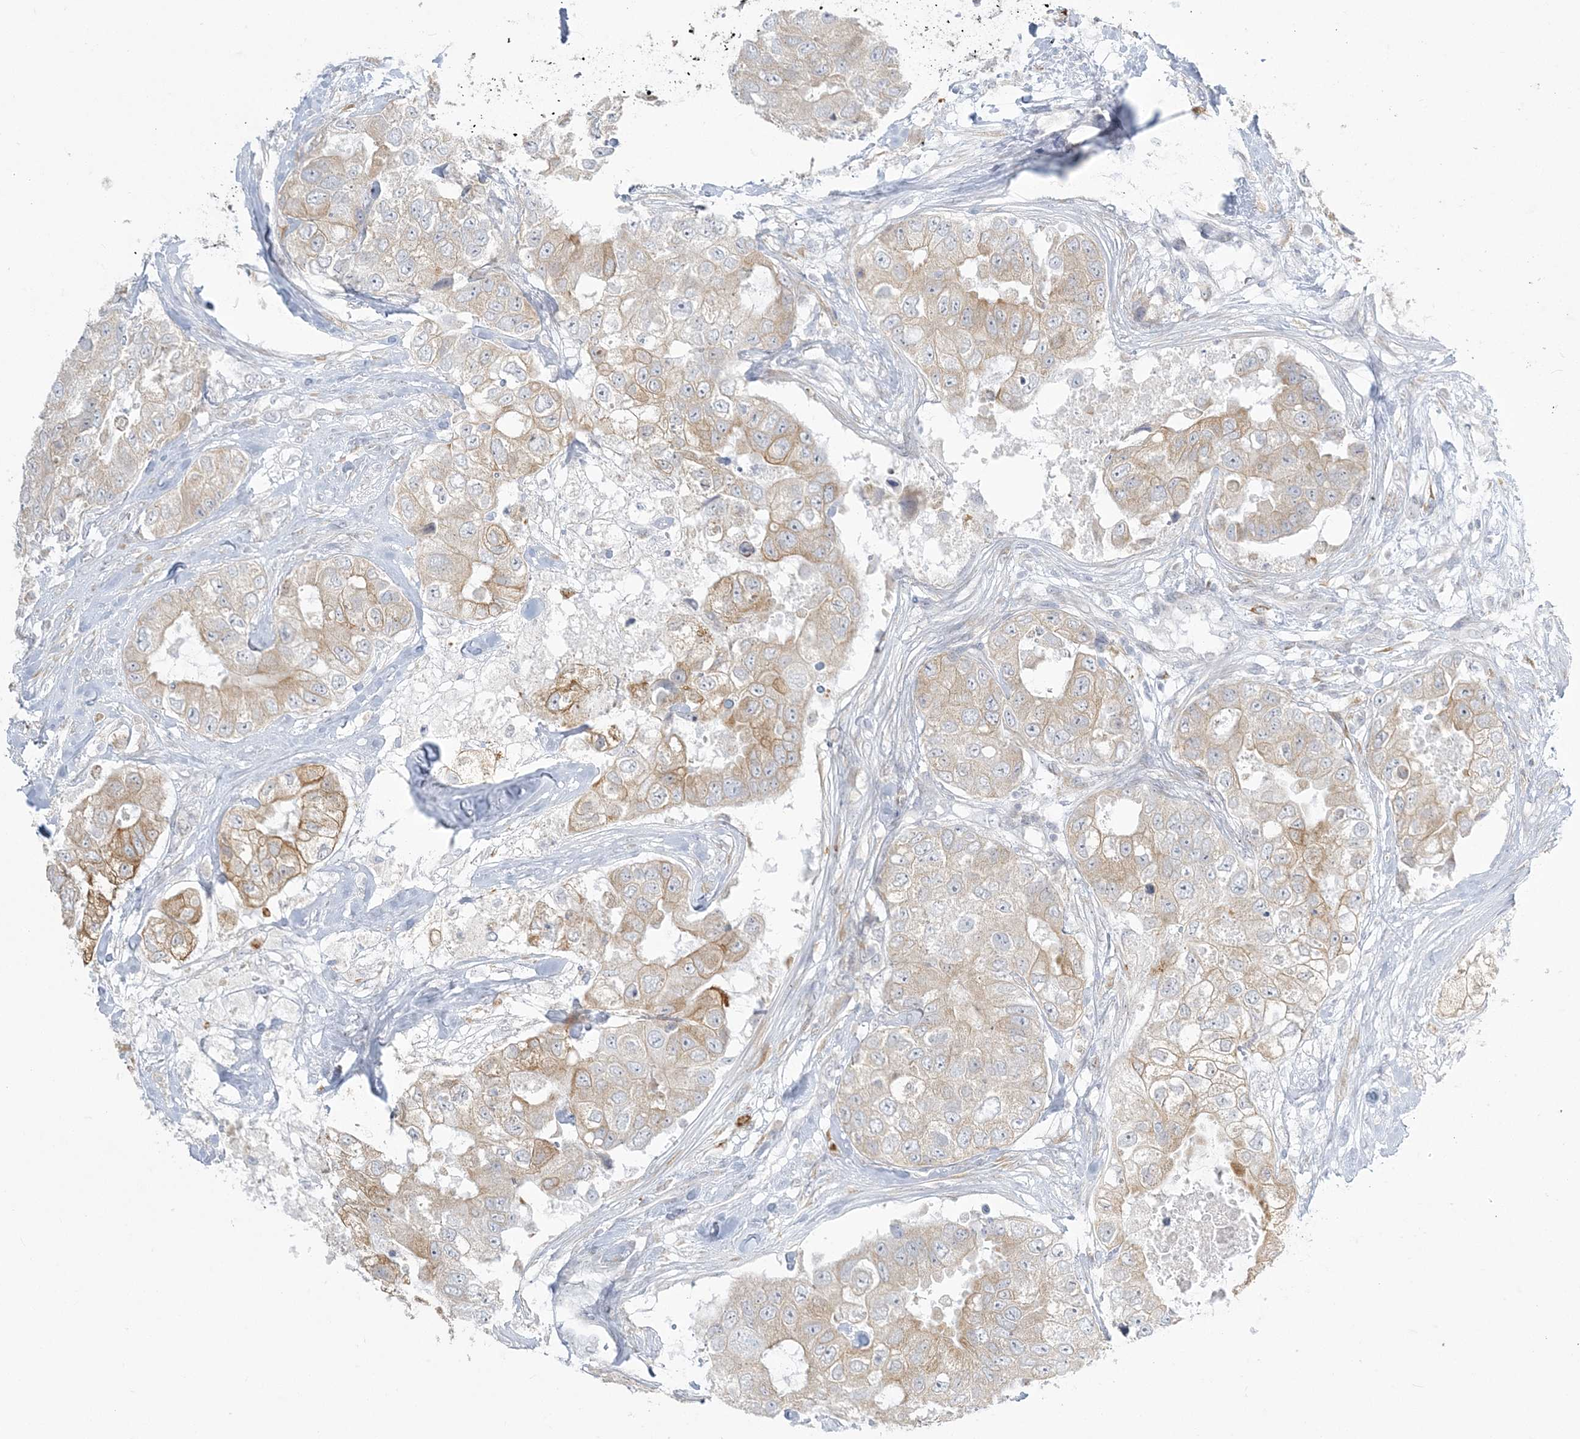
{"staining": {"intensity": "moderate", "quantity": "25%-75%", "location": "cytoplasmic/membranous"}, "tissue": "breast cancer", "cell_type": "Tumor cells", "image_type": "cancer", "snomed": [{"axis": "morphology", "description": "Duct carcinoma"}, {"axis": "topography", "description": "Breast"}], "caption": "The micrograph reveals staining of breast cancer, revealing moderate cytoplasmic/membranous protein expression (brown color) within tumor cells. The protein of interest is shown in brown color, while the nuclei are stained blue.", "gene": "ZC3H6", "patient": {"sex": "female", "age": 62}}